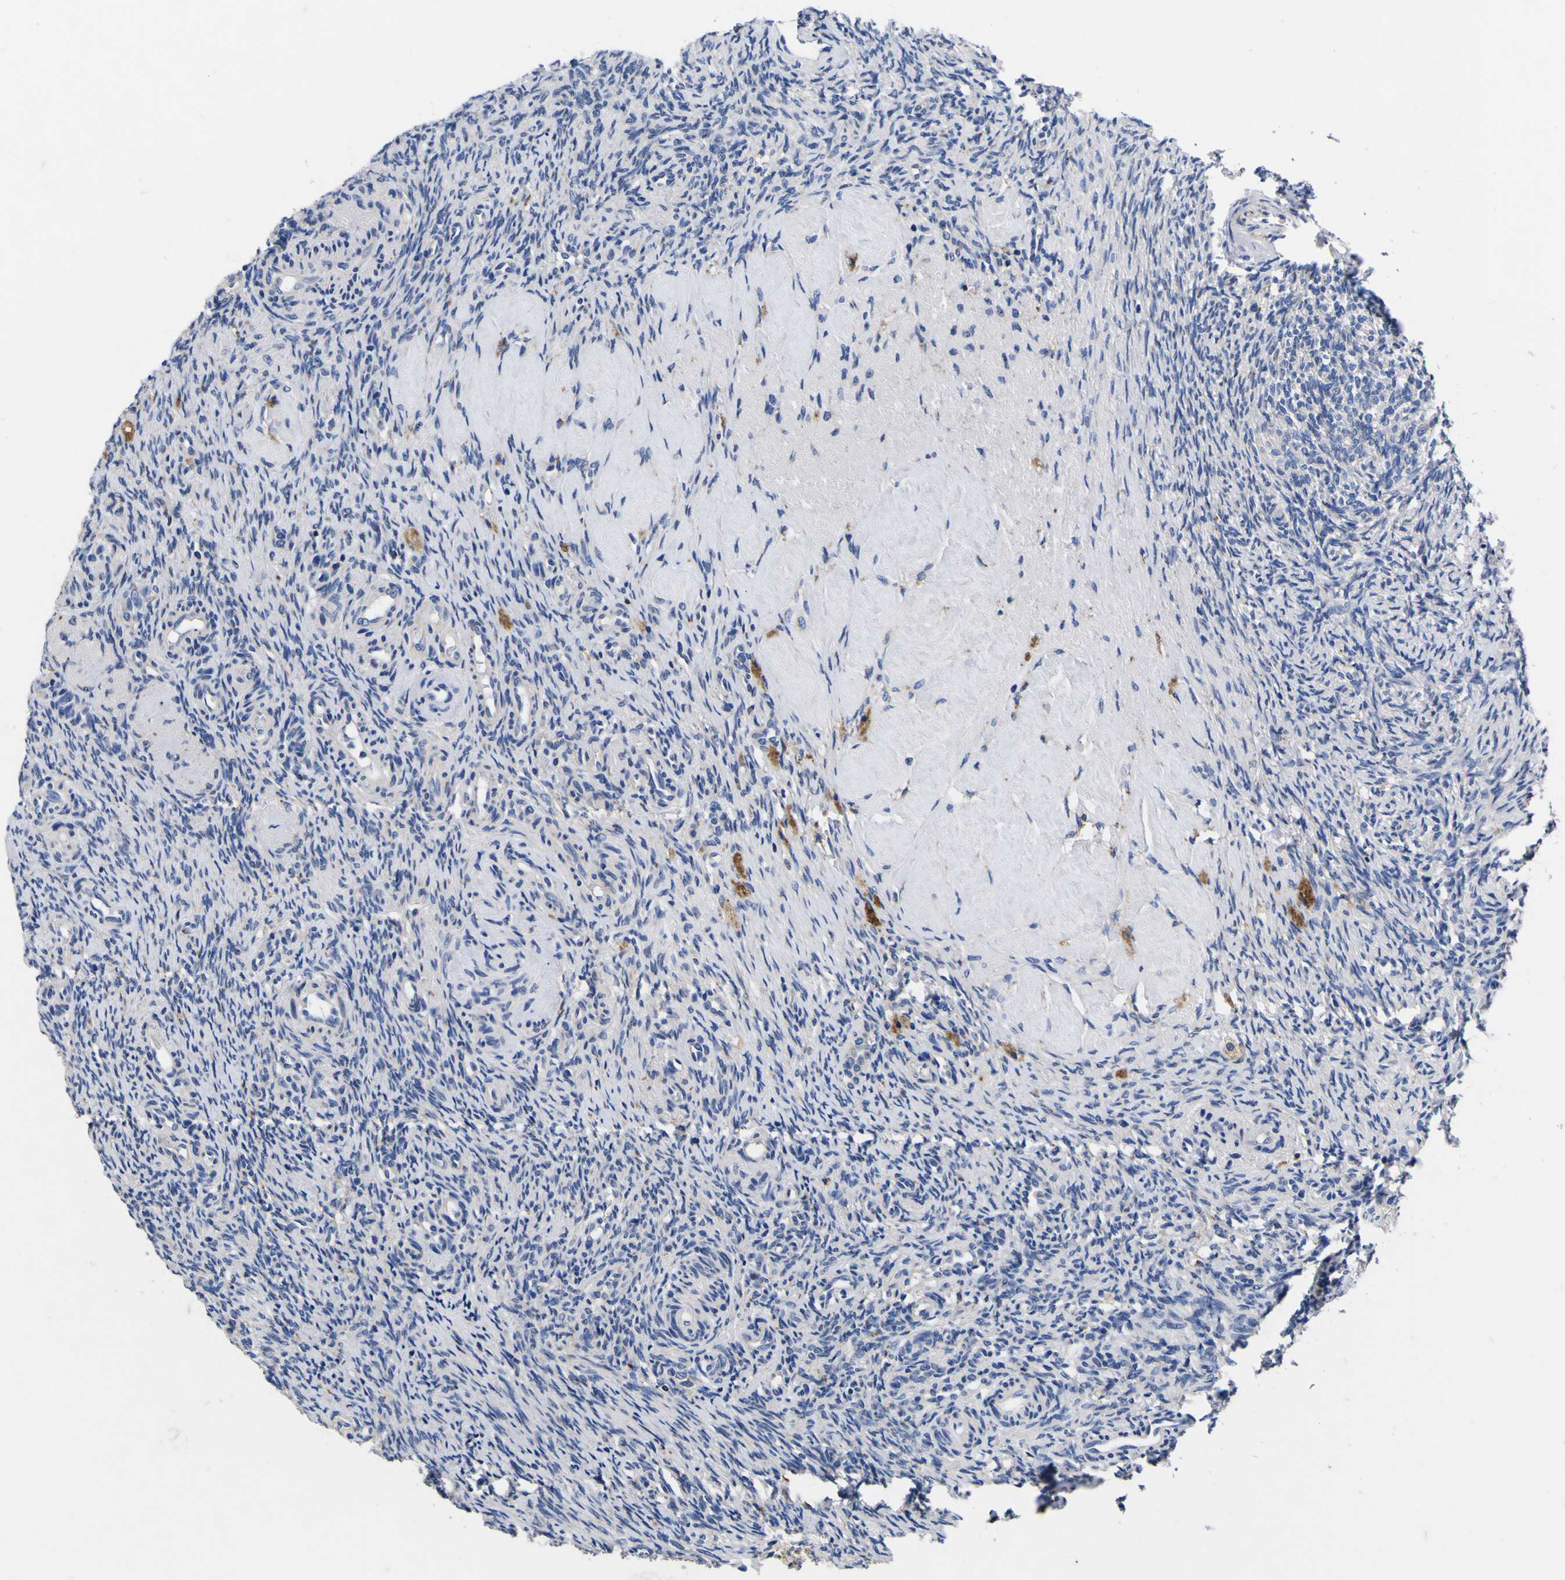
{"staining": {"intensity": "negative", "quantity": "none", "location": "none"}, "tissue": "ovary", "cell_type": "Ovarian stroma cells", "image_type": "normal", "snomed": [{"axis": "morphology", "description": "Normal tissue, NOS"}, {"axis": "topography", "description": "Ovary"}], "caption": "Protein analysis of unremarkable ovary displays no significant staining in ovarian stroma cells. (DAB (3,3'-diaminobenzidine) immunohistochemistry with hematoxylin counter stain).", "gene": "COA1", "patient": {"sex": "female", "age": 41}}